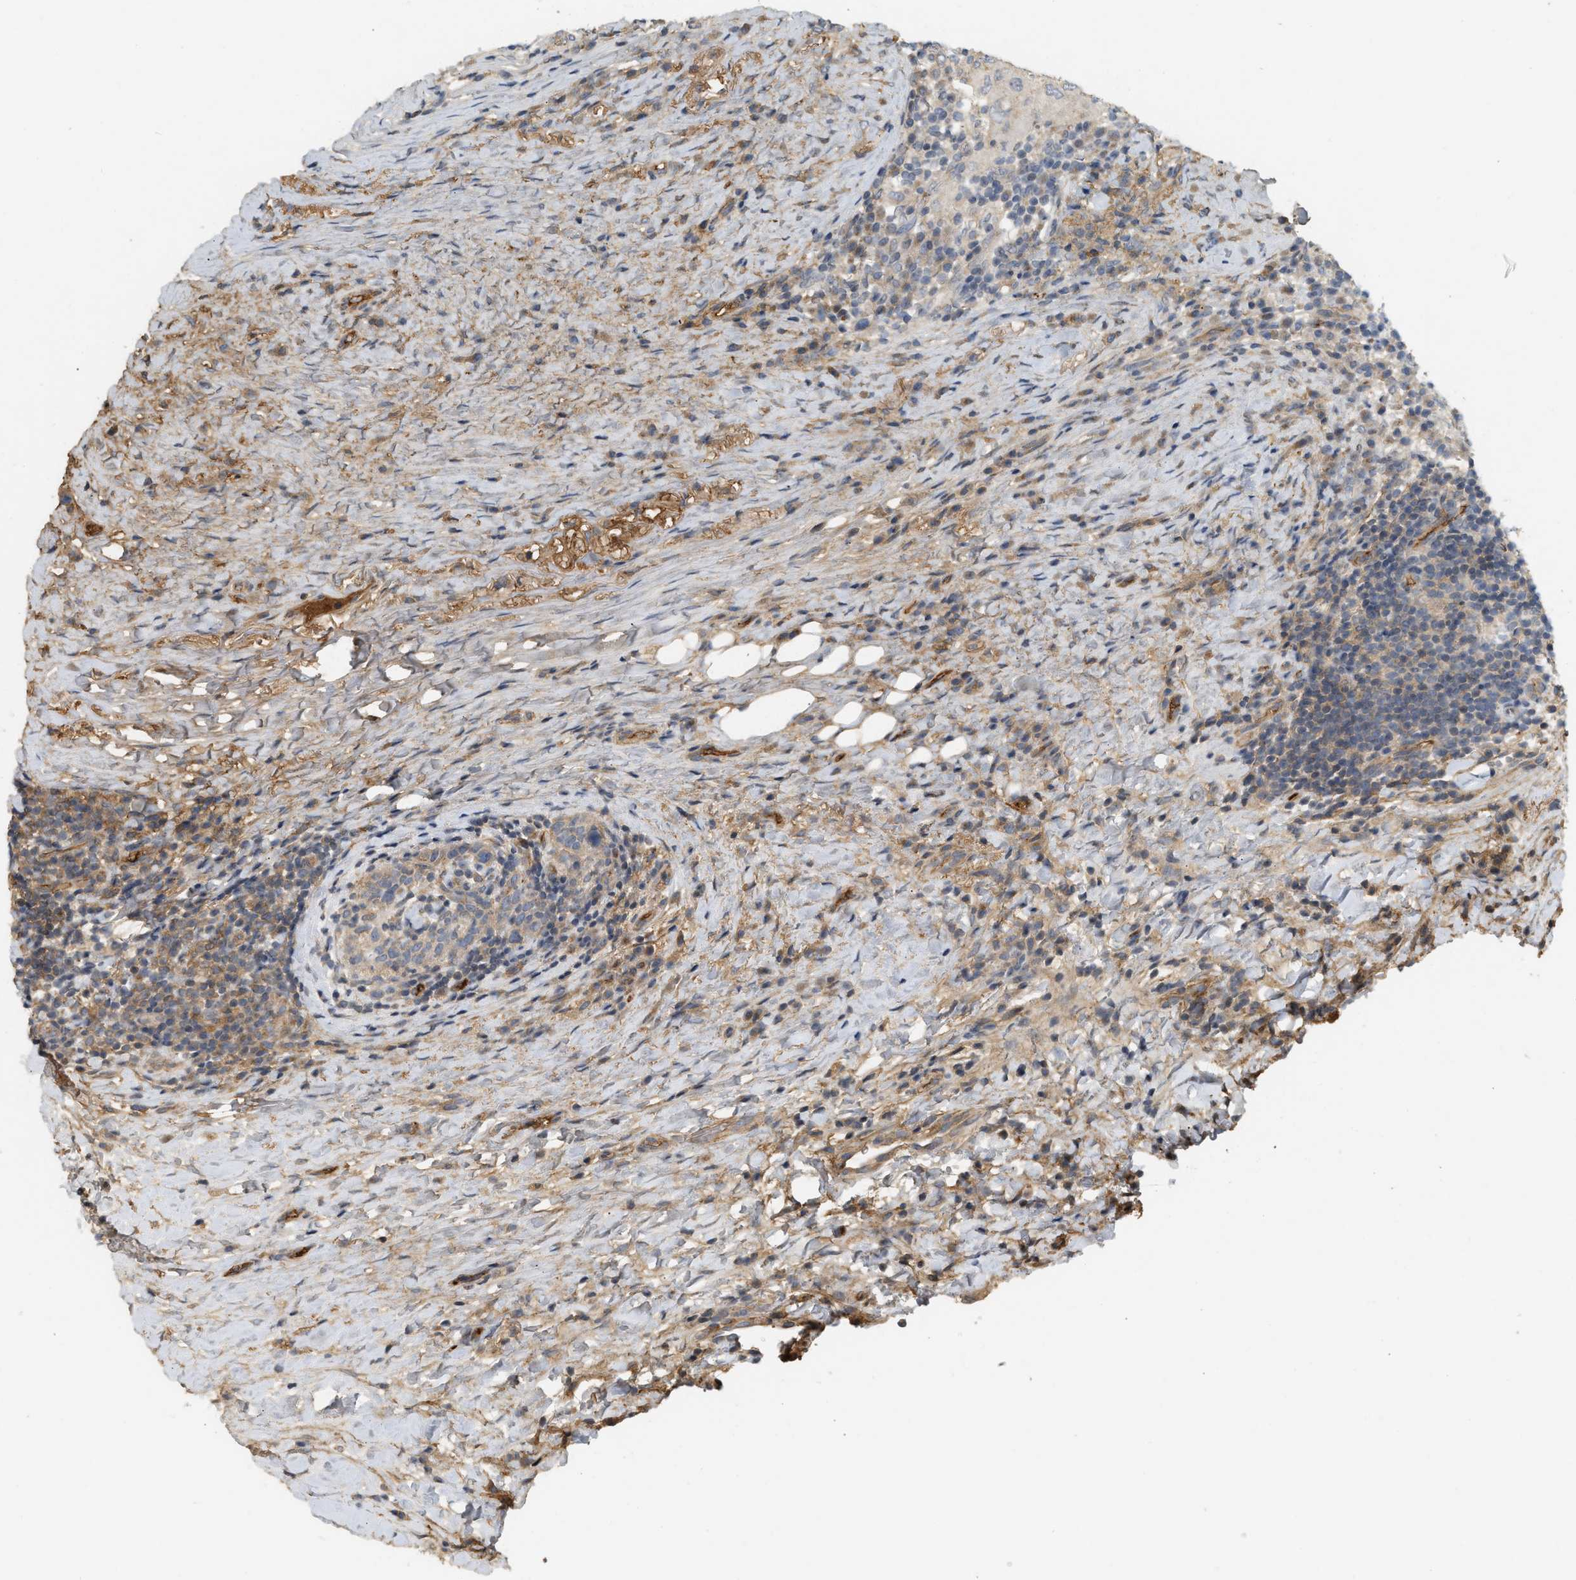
{"staining": {"intensity": "weak", "quantity": ">75%", "location": "cytoplasmic/membranous"}, "tissue": "breast cancer", "cell_type": "Tumor cells", "image_type": "cancer", "snomed": [{"axis": "morphology", "description": "Duct carcinoma"}, {"axis": "topography", "description": "Breast"}], "caption": "About >75% of tumor cells in infiltrating ductal carcinoma (breast) reveal weak cytoplasmic/membranous protein expression as visualized by brown immunohistochemical staining.", "gene": "F8", "patient": {"sex": "female", "age": 37}}